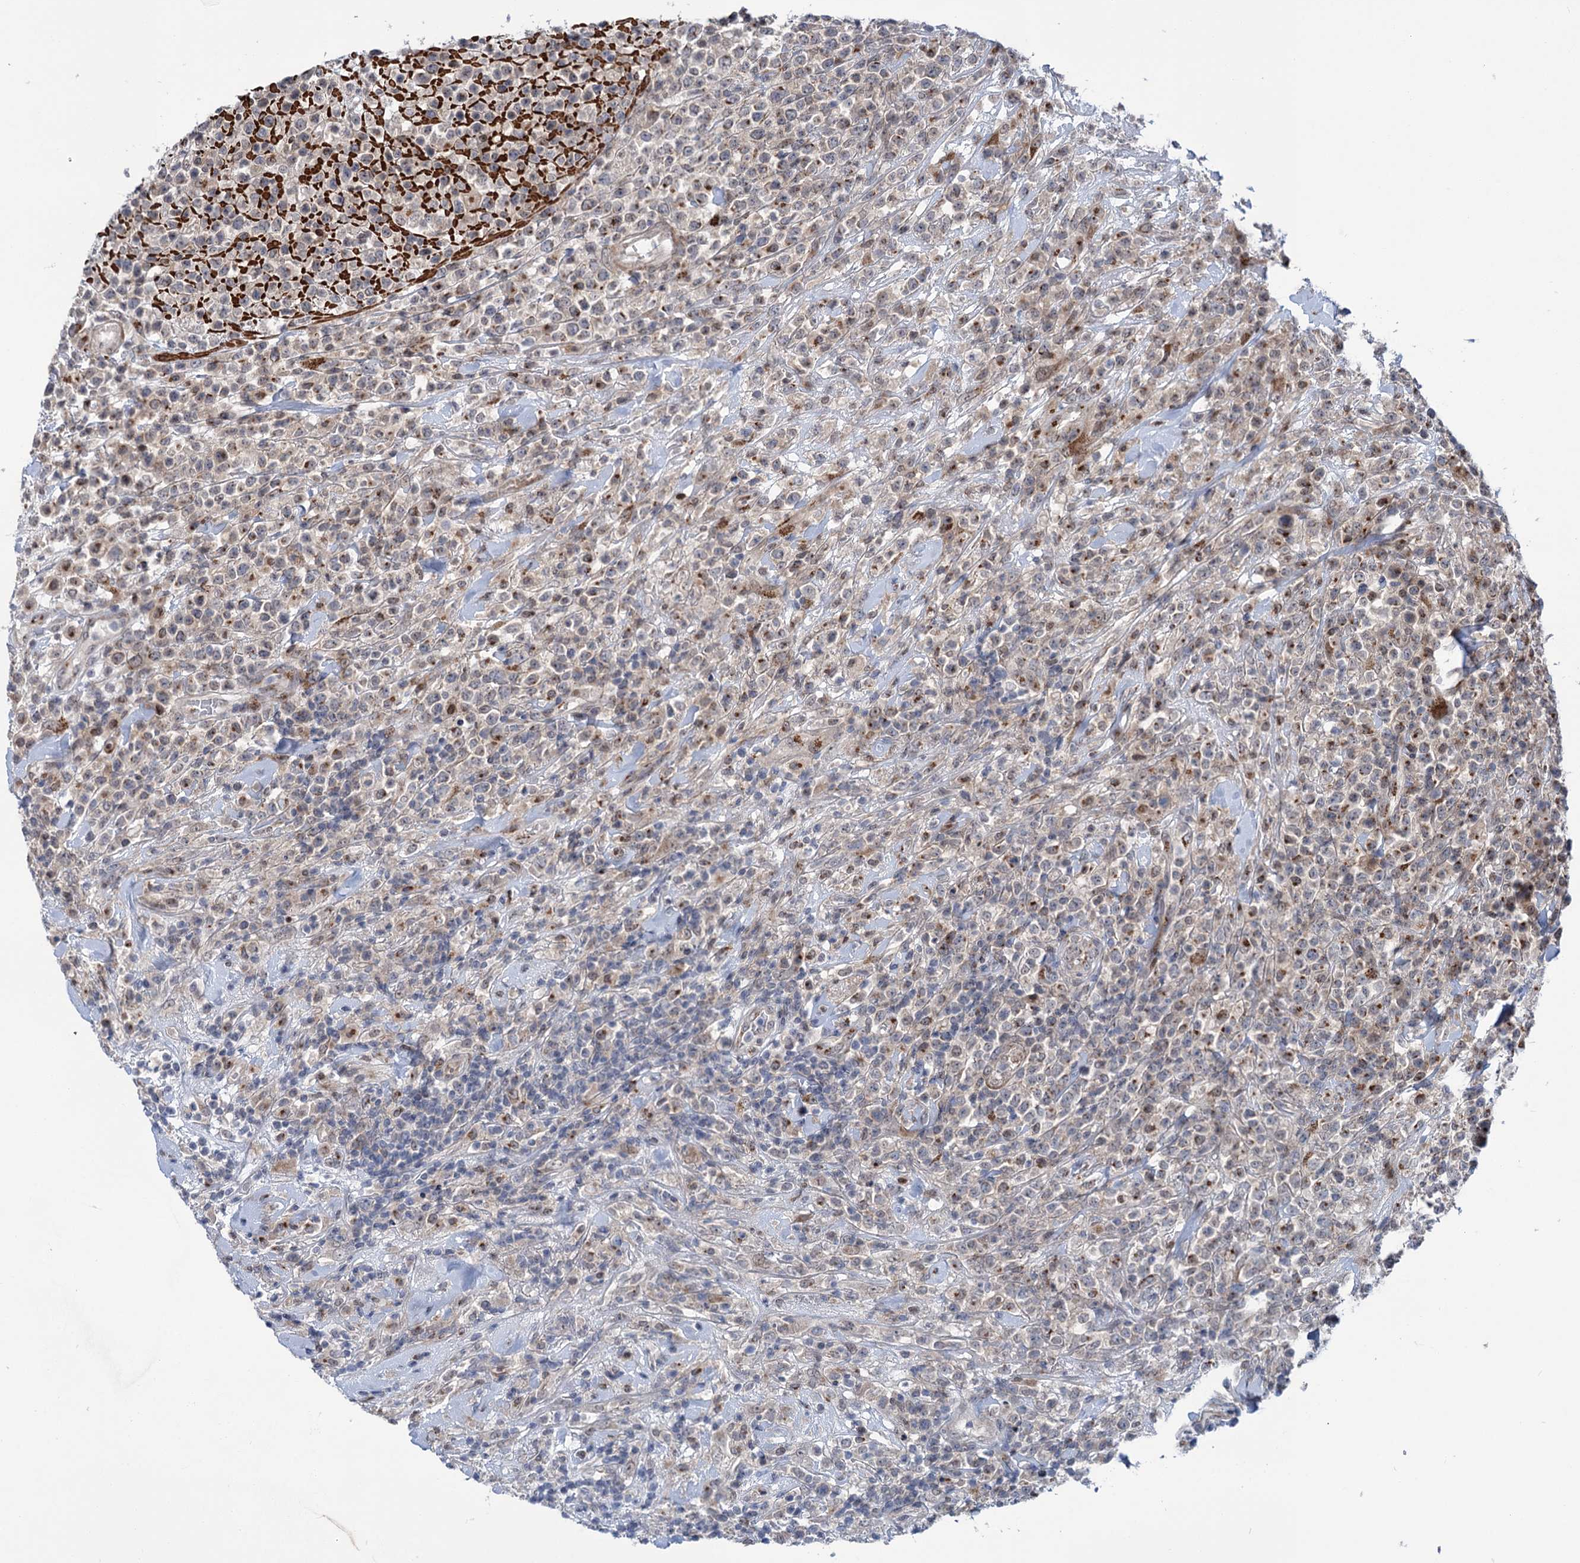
{"staining": {"intensity": "moderate", "quantity": "<25%", "location": "cytoplasmic/membranous"}, "tissue": "lymphoma", "cell_type": "Tumor cells", "image_type": "cancer", "snomed": [{"axis": "morphology", "description": "Malignant lymphoma, non-Hodgkin's type, High grade"}, {"axis": "topography", "description": "Colon"}], "caption": "Malignant lymphoma, non-Hodgkin's type (high-grade) stained with immunohistochemistry reveals moderate cytoplasmic/membranous staining in approximately <25% of tumor cells.", "gene": "ELP4", "patient": {"sex": "female", "age": 53}}